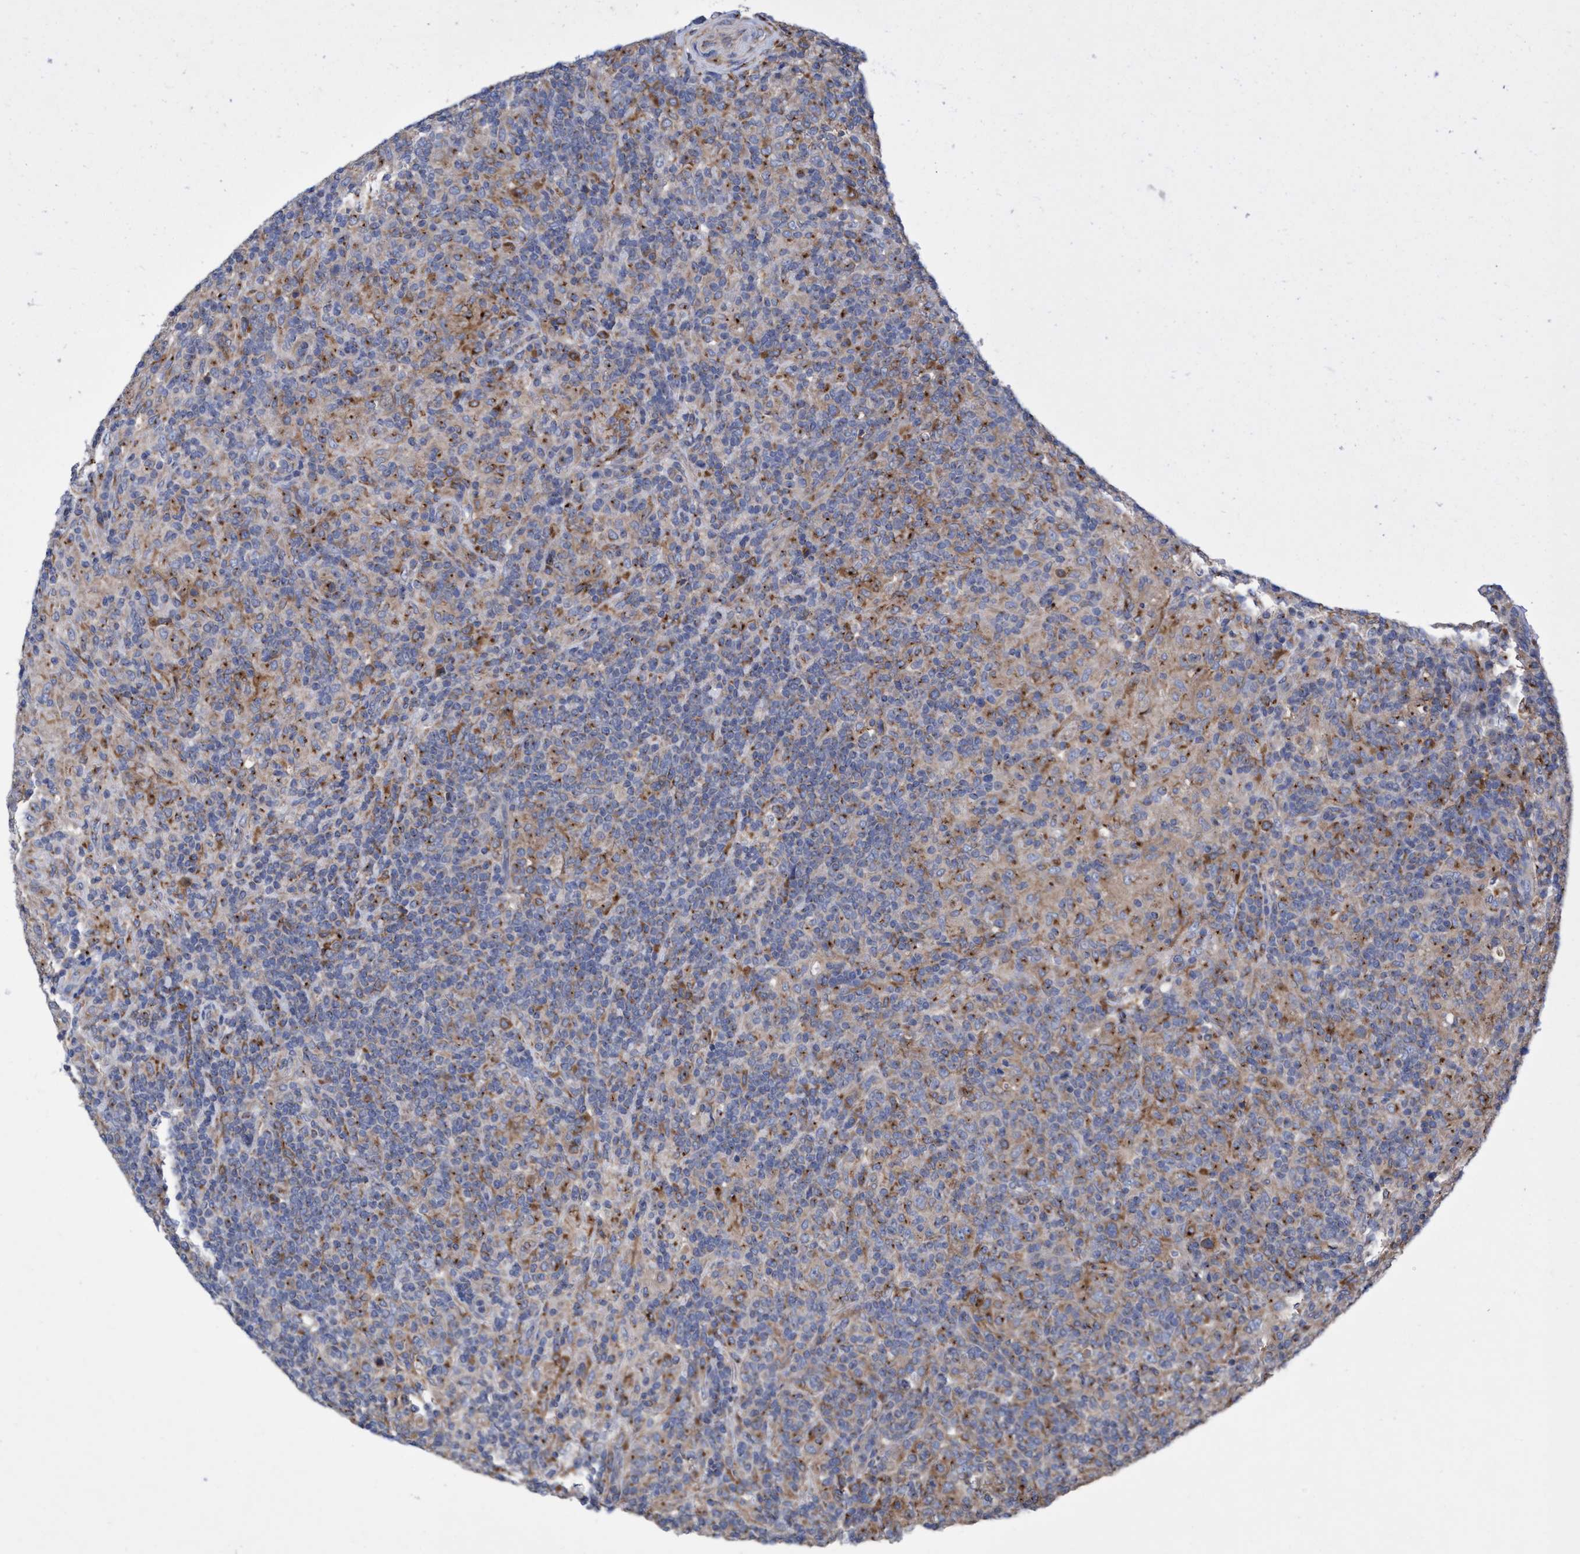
{"staining": {"intensity": "weak", "quantity": ">75%", "location": "cytoplasmic/membranous"}, "tissue": "lymphoma", "cell_type": "Tumor cells", "image_type": "cancer", "snomed": [{"axis": "morphology", "description": "Hodgkin's disease, NOS"}, {"axis": "topography", "description": "Lymph node"}], "caption": "Tumor cells demonstrate weak cytoplasmic/membranous positivity in approximately >75% of cells in Hodgkin's disease. (brown staining indicates protein expression, while blue staining denotes nuclei).", "gene": "BICD2", "patient": {"sex": "male", "age": 70}}